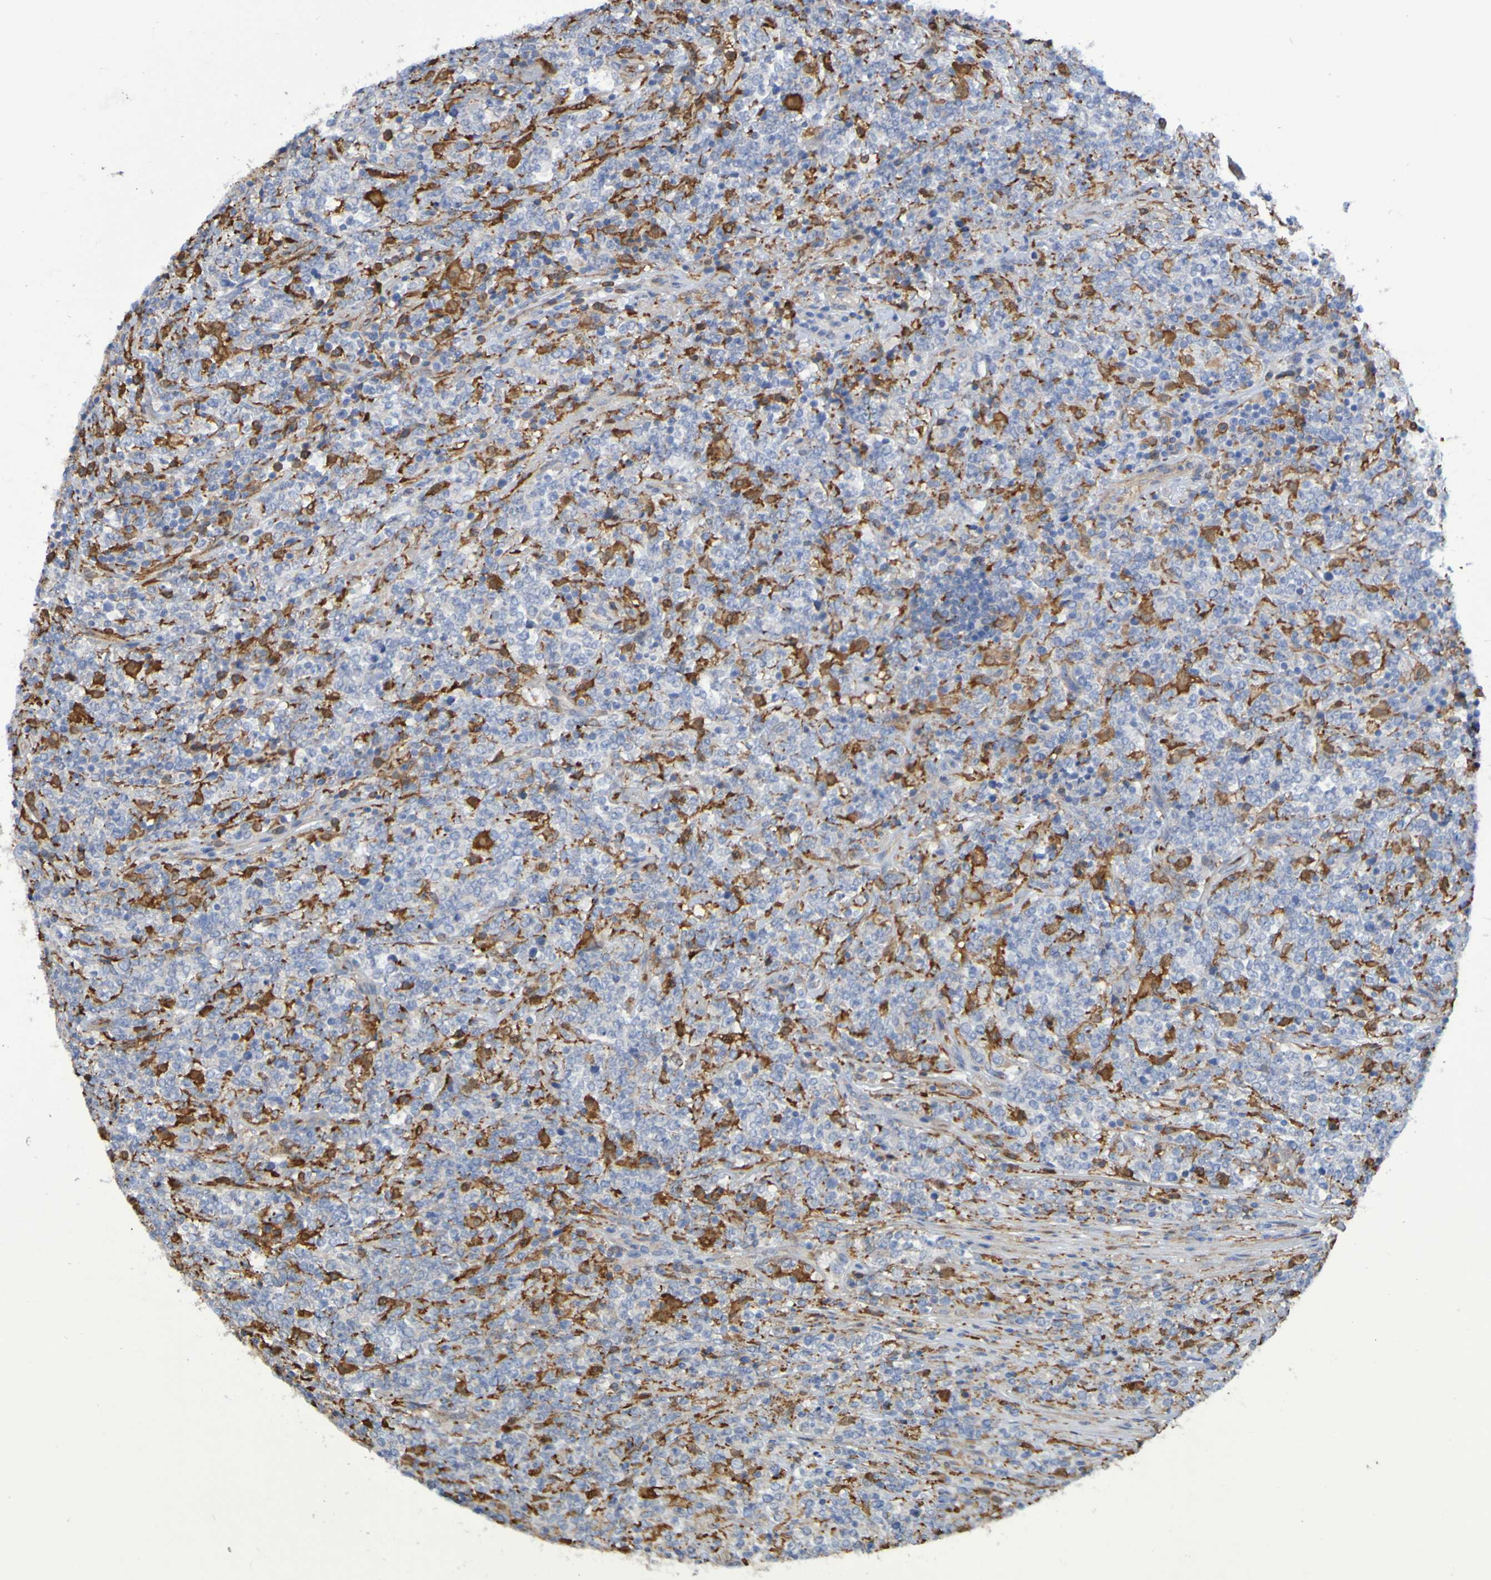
{"staining": {"intensity": "strong", "quantity": "<25%", "location": "cytoplasmic/membranous"}, "tissue": "lymphoma", "cell_type": "Tumor cells", "image_type": "cancer", "snomed": [{"axis": "morphology", "description": "Malignant lymphoma, non-Hodgkin's type, High grade"}, {"axis": "topography", "description": "Soft tissue"}], "caption": "Immunohistochemical staining of human lymphoma exhibits medium levels of strong cytoplasmic/membranous protein staining in about <25% of tumor cells.", "gene": "SCRG1", "patient": {"sex": "male", "age": 18}}